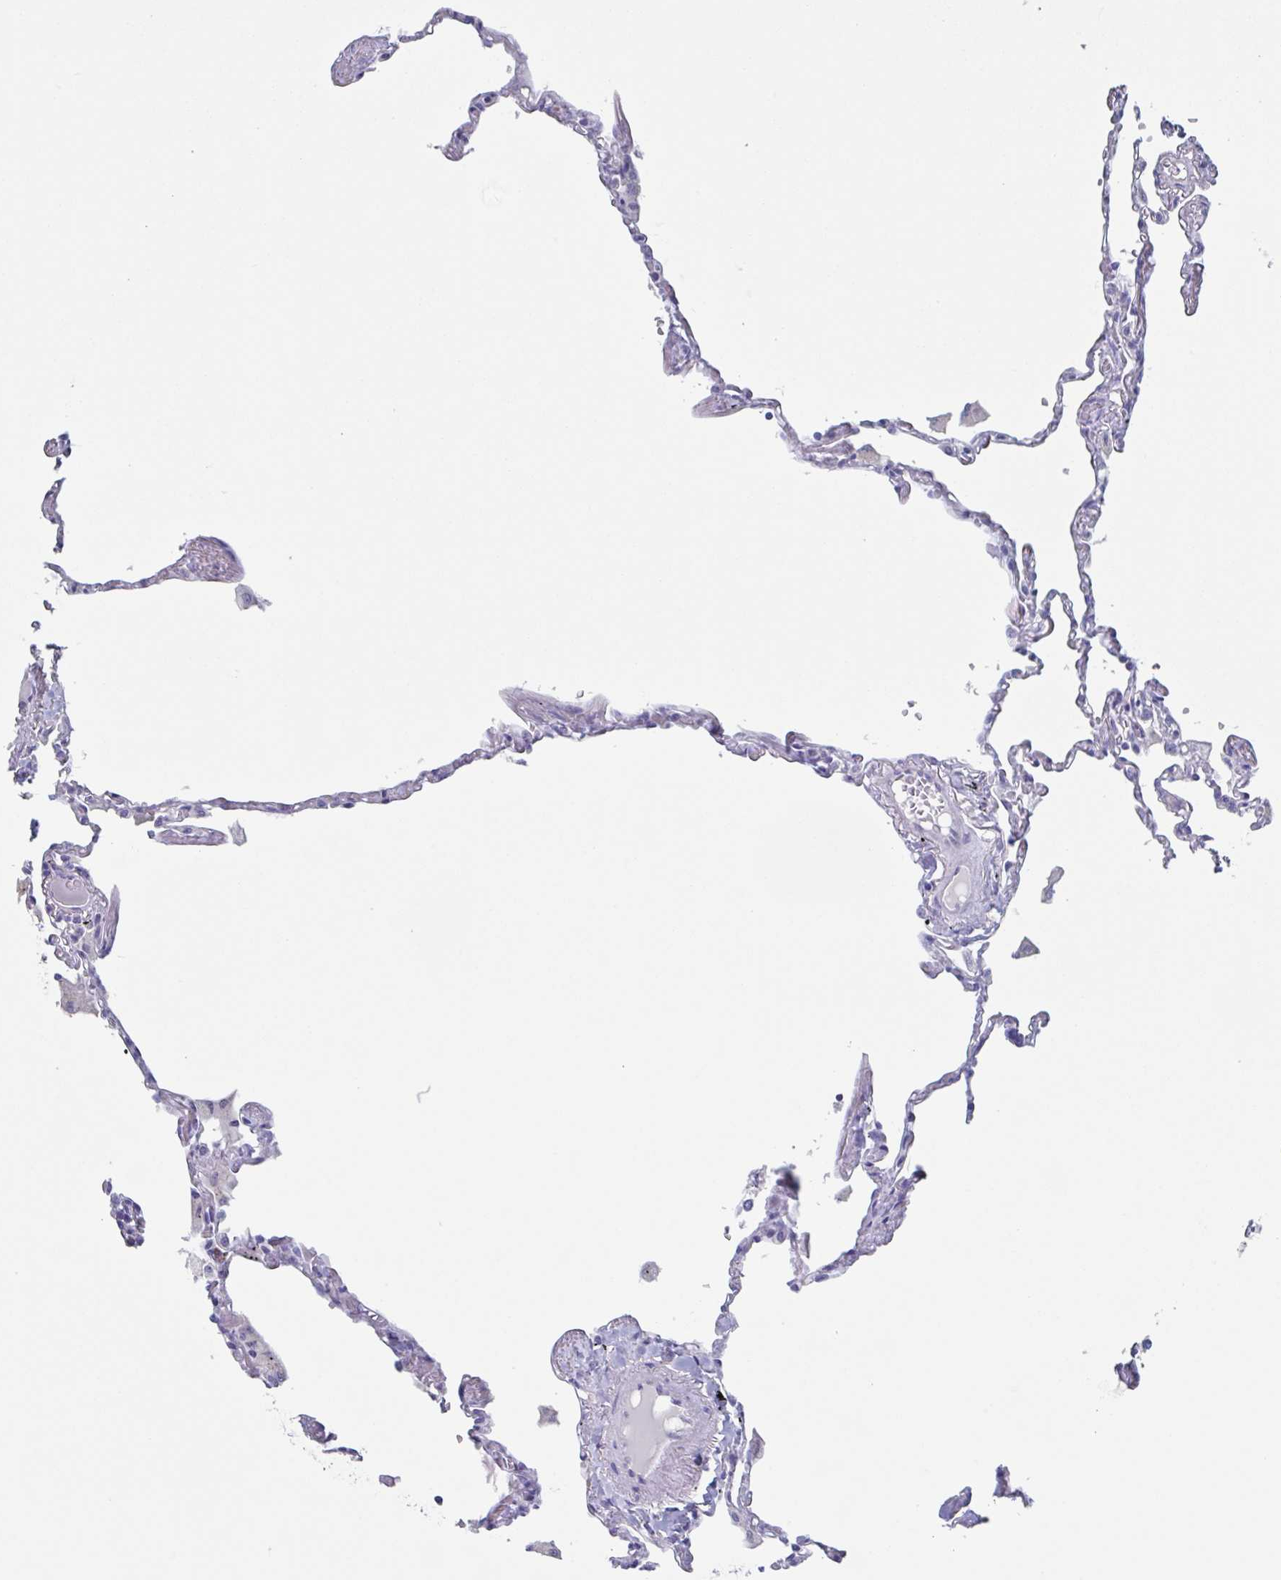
{"staining": {"intensity": "negative", "quantity": "none", "location": "none"}, "tissue": "lung", "cell_type": "Alveolar cells", "image_type": "normal", "snomed": [{"axis": "morphology", "description": "Normal tissue, NOS"}, {"axis": "topography", "description": "Lung"}], "caption": "Immunohistochemical staining of benign lung displays no significant expression in alveolar cells.", "gene": "NOXRED1", "patient": {"sex": "female", "age": 67}}